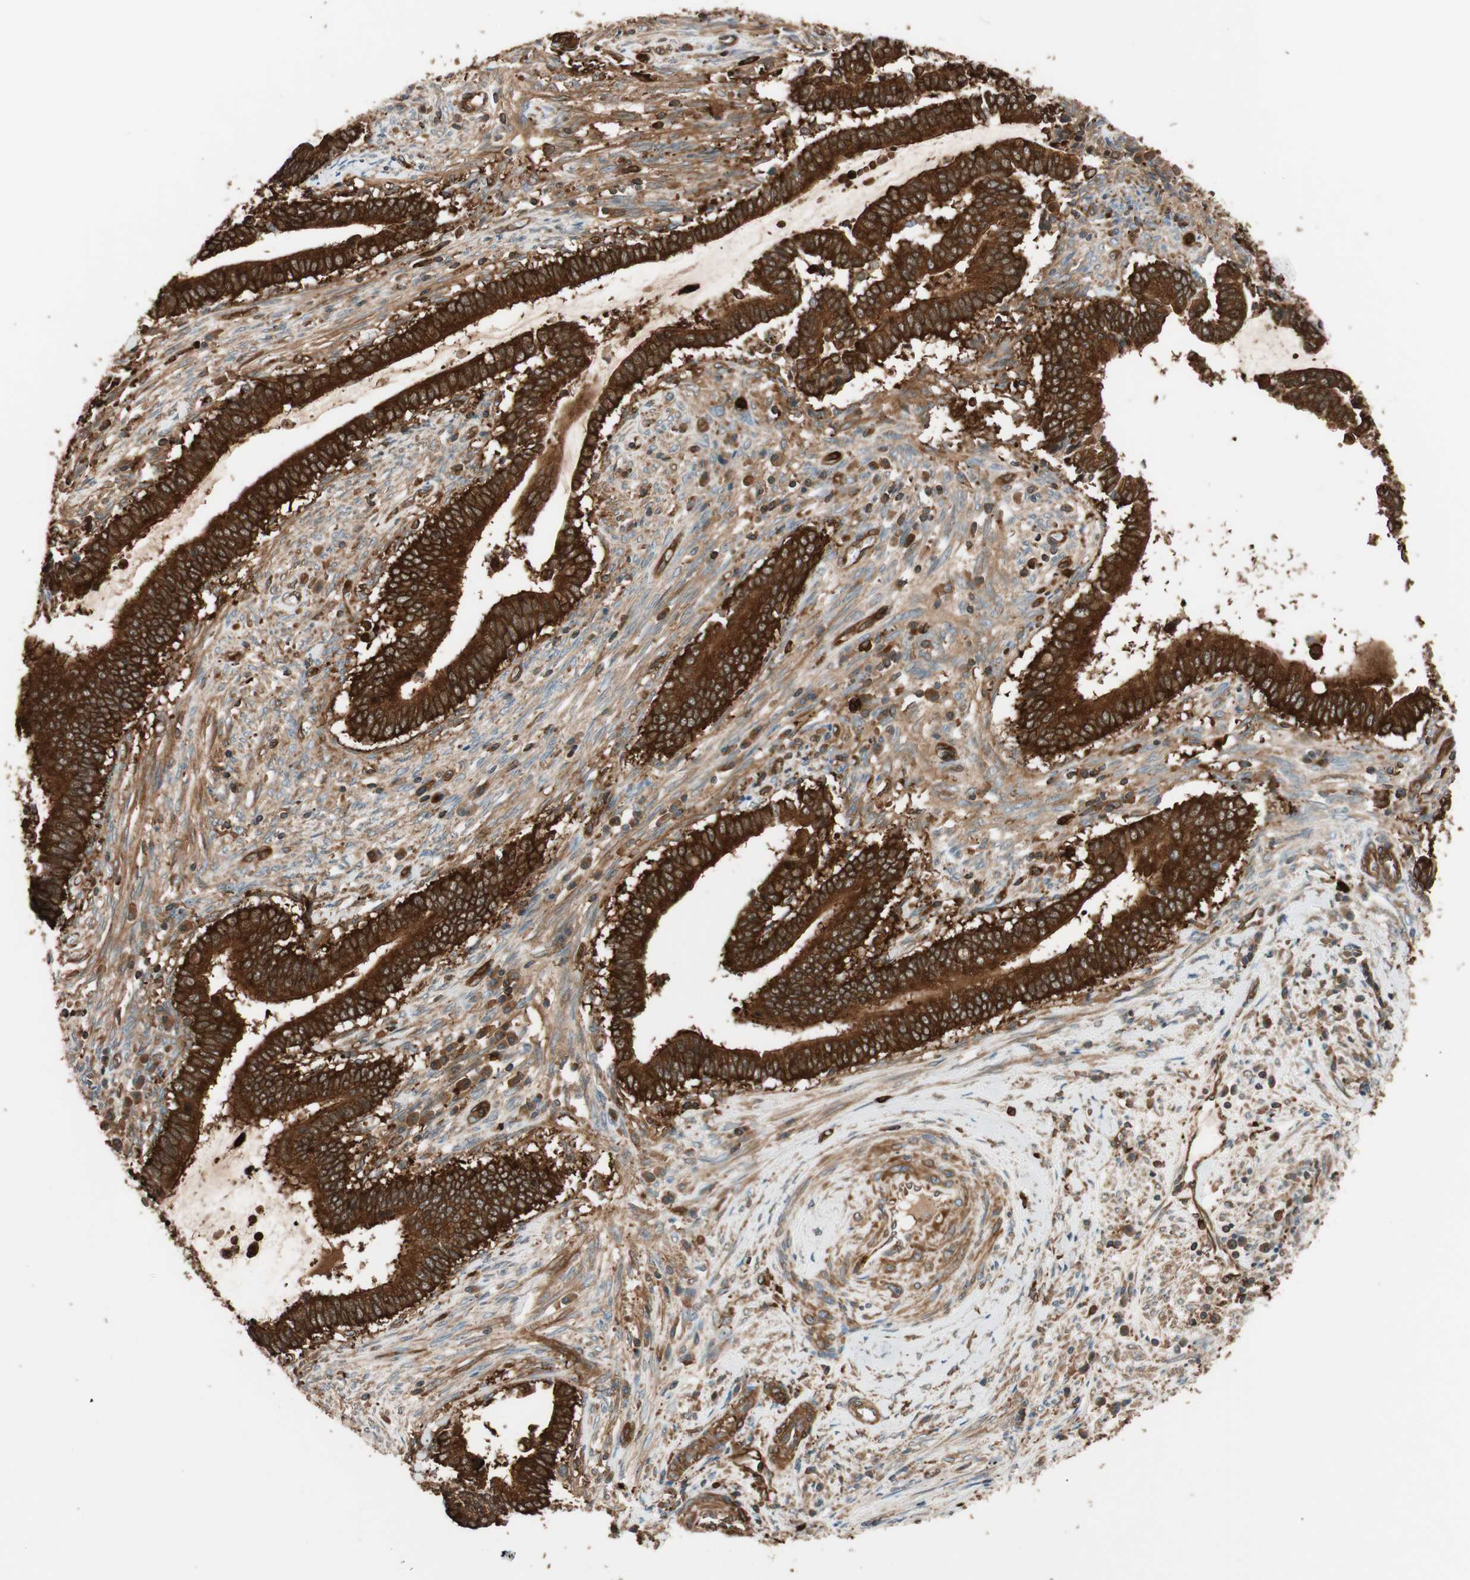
{"staining": {"intensity": "strong", "quantity": ">75%", "location": "cytoplasmic/membranous"}, "tissue": "cervical cancer", "cell_type": "Tumor cells", "image_type": "cancer", "snomed": [{"axis": "morphology", "description": "Adenocarcinoma, NOS"}, {"axis": "topography", "description": "Cervix"}], "caption": "Adenocarcinoma (cervical) tissue demonstrates strong cytoplasmic/membranous expression in about >75% of tumor cells, visualized by immunohistochemistry.", "gene": "VASP", "patient": {"sex": "female", "age": 44}}